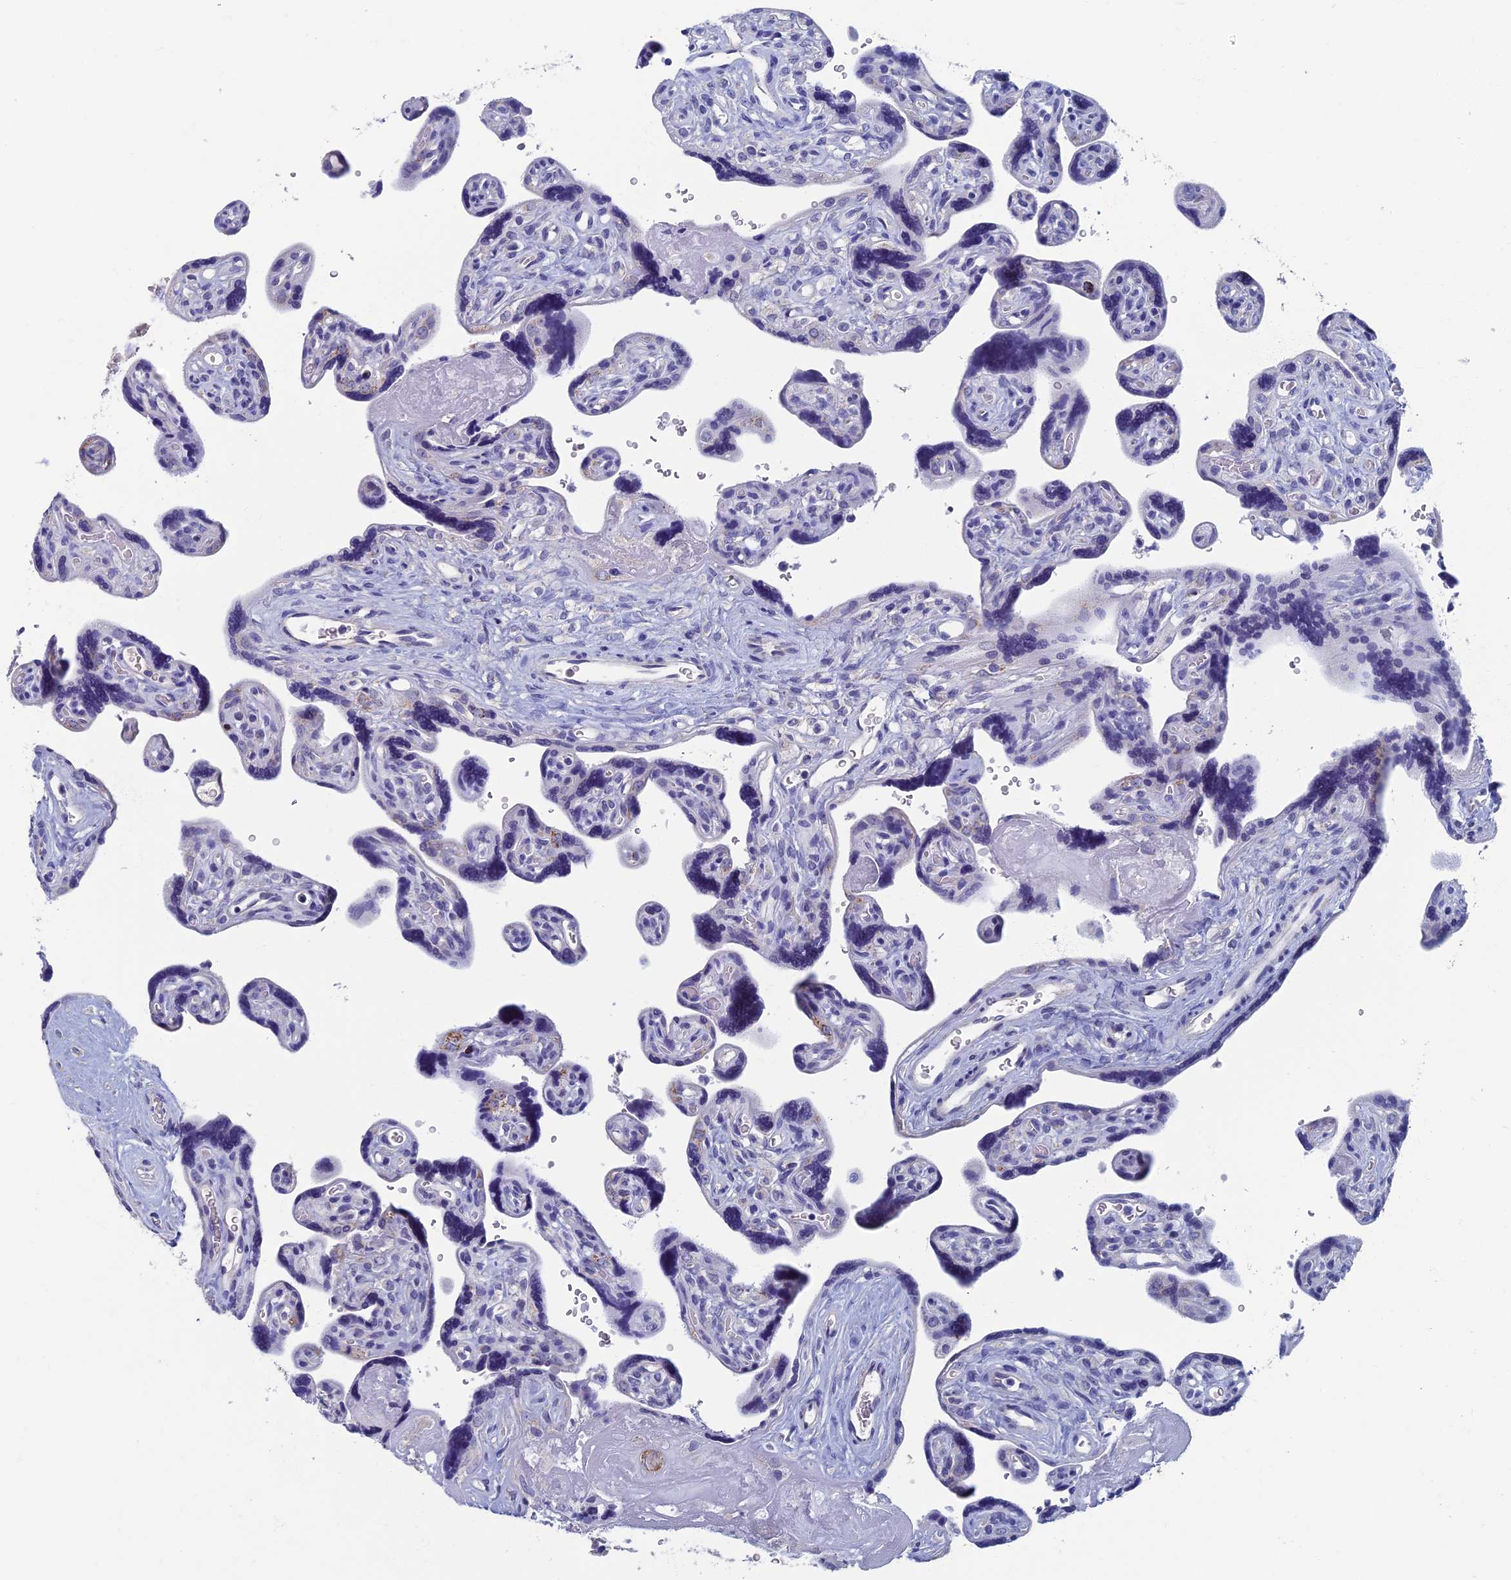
{"staining": {"intensity": "negative", "quantity": "none", "location": "none"}, "tissue": "placenta", "cell_type": "Trophoblastic cells", "image_type": "normal", "snomed": [{"axis": "morphology", "description": "Normal tissue, NOS"}, {"axis": "topography", "description": "Placenta"}], "caption": "DAB immunohistochemical staining of benign human placenta reveals no significant staining in trophoblastic cells. (Brightfield microscopy of DAB (3,3'-diaminobenzidine) immunohistochemistry (IHC) at high magnification).", "gene": "OAT", "patient": {"sex": "female", "age": 39}}